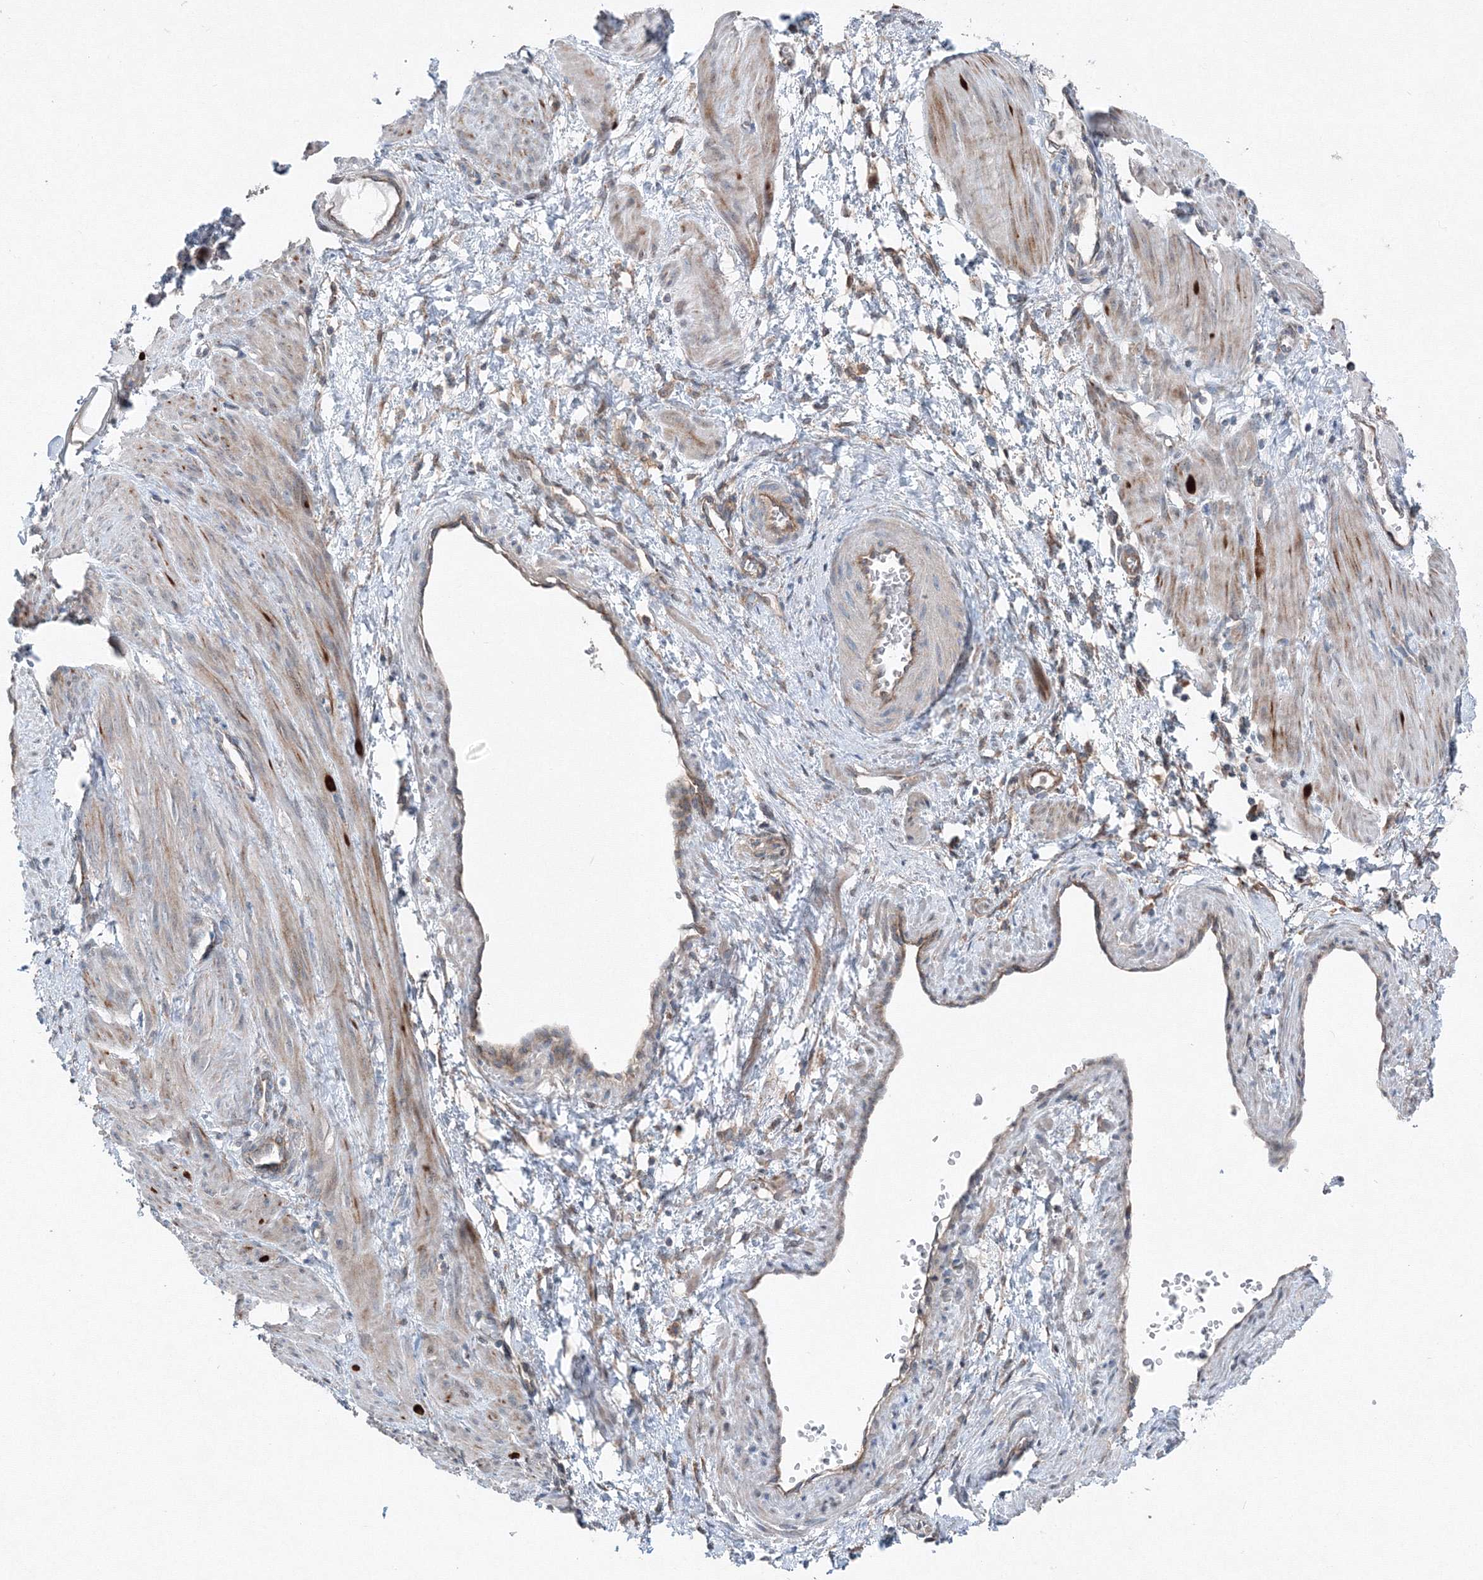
{"staining": {"intensity": "moderate", "quantity": "25%-75%", "location": "cytoplasmic/membranous"}, "tissue": "smooth muscle", "cell_type": "Smooth muscle cells", "image_type": "normal", "snomed": [{"axis": "morphology", "description": "Normal tissue, NOS"}, {"axis": "topography", "description": "Endometrium"}], "caption": "Immunohistochemistry of unremarkable smooth muscle demonstrates medium levels of moderate cytoplasmic/membranous expression in approximately 25%-75% of smooth muscle cells. (Brightfield microscopy of DAB IHC at high magnification).", "gene": "TPRKB", "patient": {"sex": "female", "age": 33}}